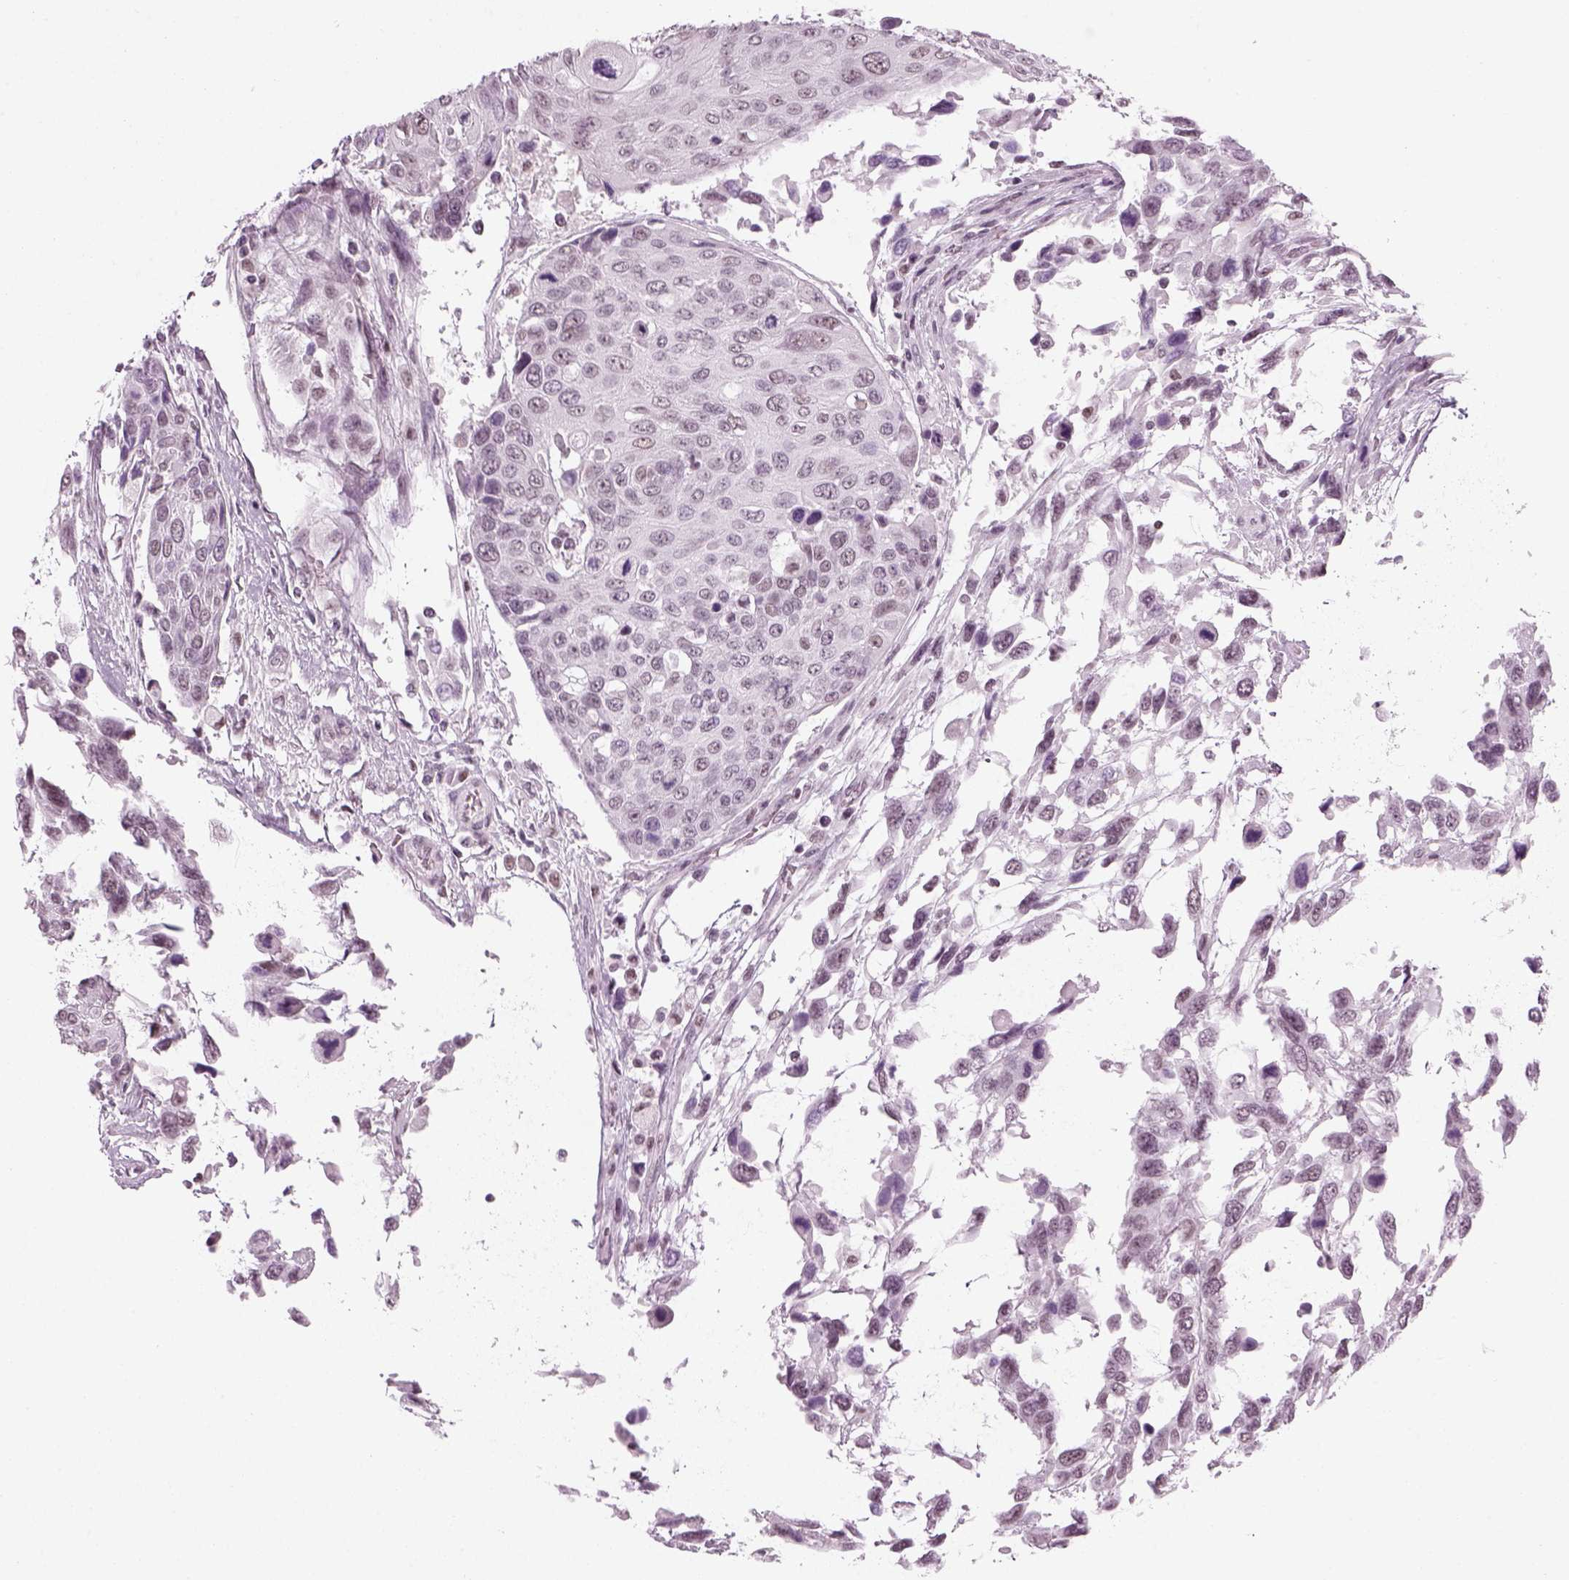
{"staining": {"intensity": "negative", "quantity": "none", "location": "none"}, "tissue": "urothelial cancer", "cell_type": "Tumor cells", "image_type": "cancer", "snomed": [{"axis": "morphology", "description": "Urothelial carcinoma, High grade"}, {"axis": "topography", "description": "Urinary bladder"}], "caption": "Image shows no significant protein expression in tumor cells of urothelial cancer.", "gene": "KCNG2", "patient": {"sex": "female", "age": 70}}